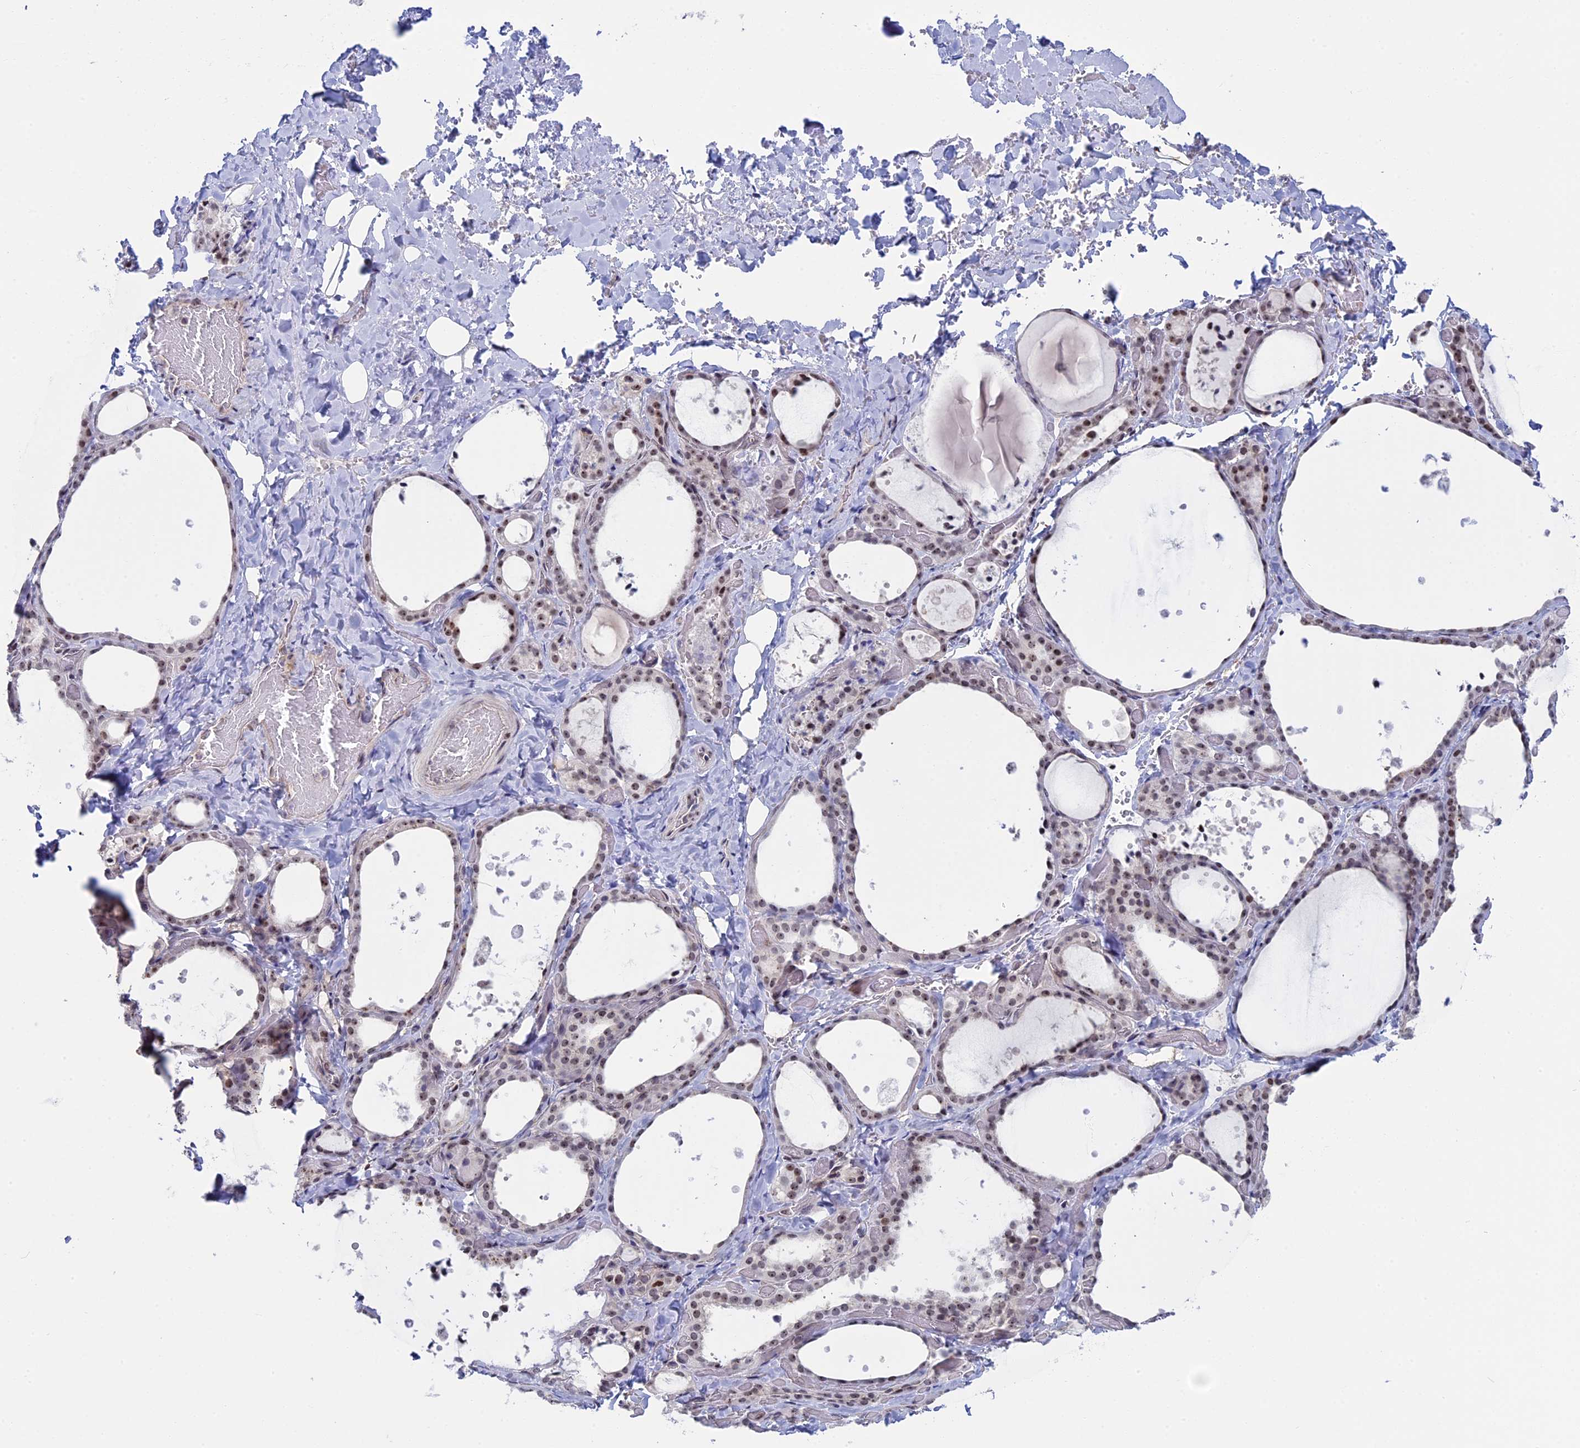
{"staining": {"intensity": "moderate", "quantity": ">75%", "location": "nuclear"}, "tissue": "thyroid gland", "cell_type": "Glandular cells", "image_type": "normal", "snomed": [{"axis": "morphology", "description": "Normal tissue, NOS"}, {"axis": "topography", "description": "Thyroid gland"}], "caption": "An image showing moderate nuclear expression in about >75% of glandular cells in unremarkable thyroid gland, as visualized by brown immunohistochemical staining.", "gene": "CCDC86", "patient": {"sex": "female", "age": 44}}